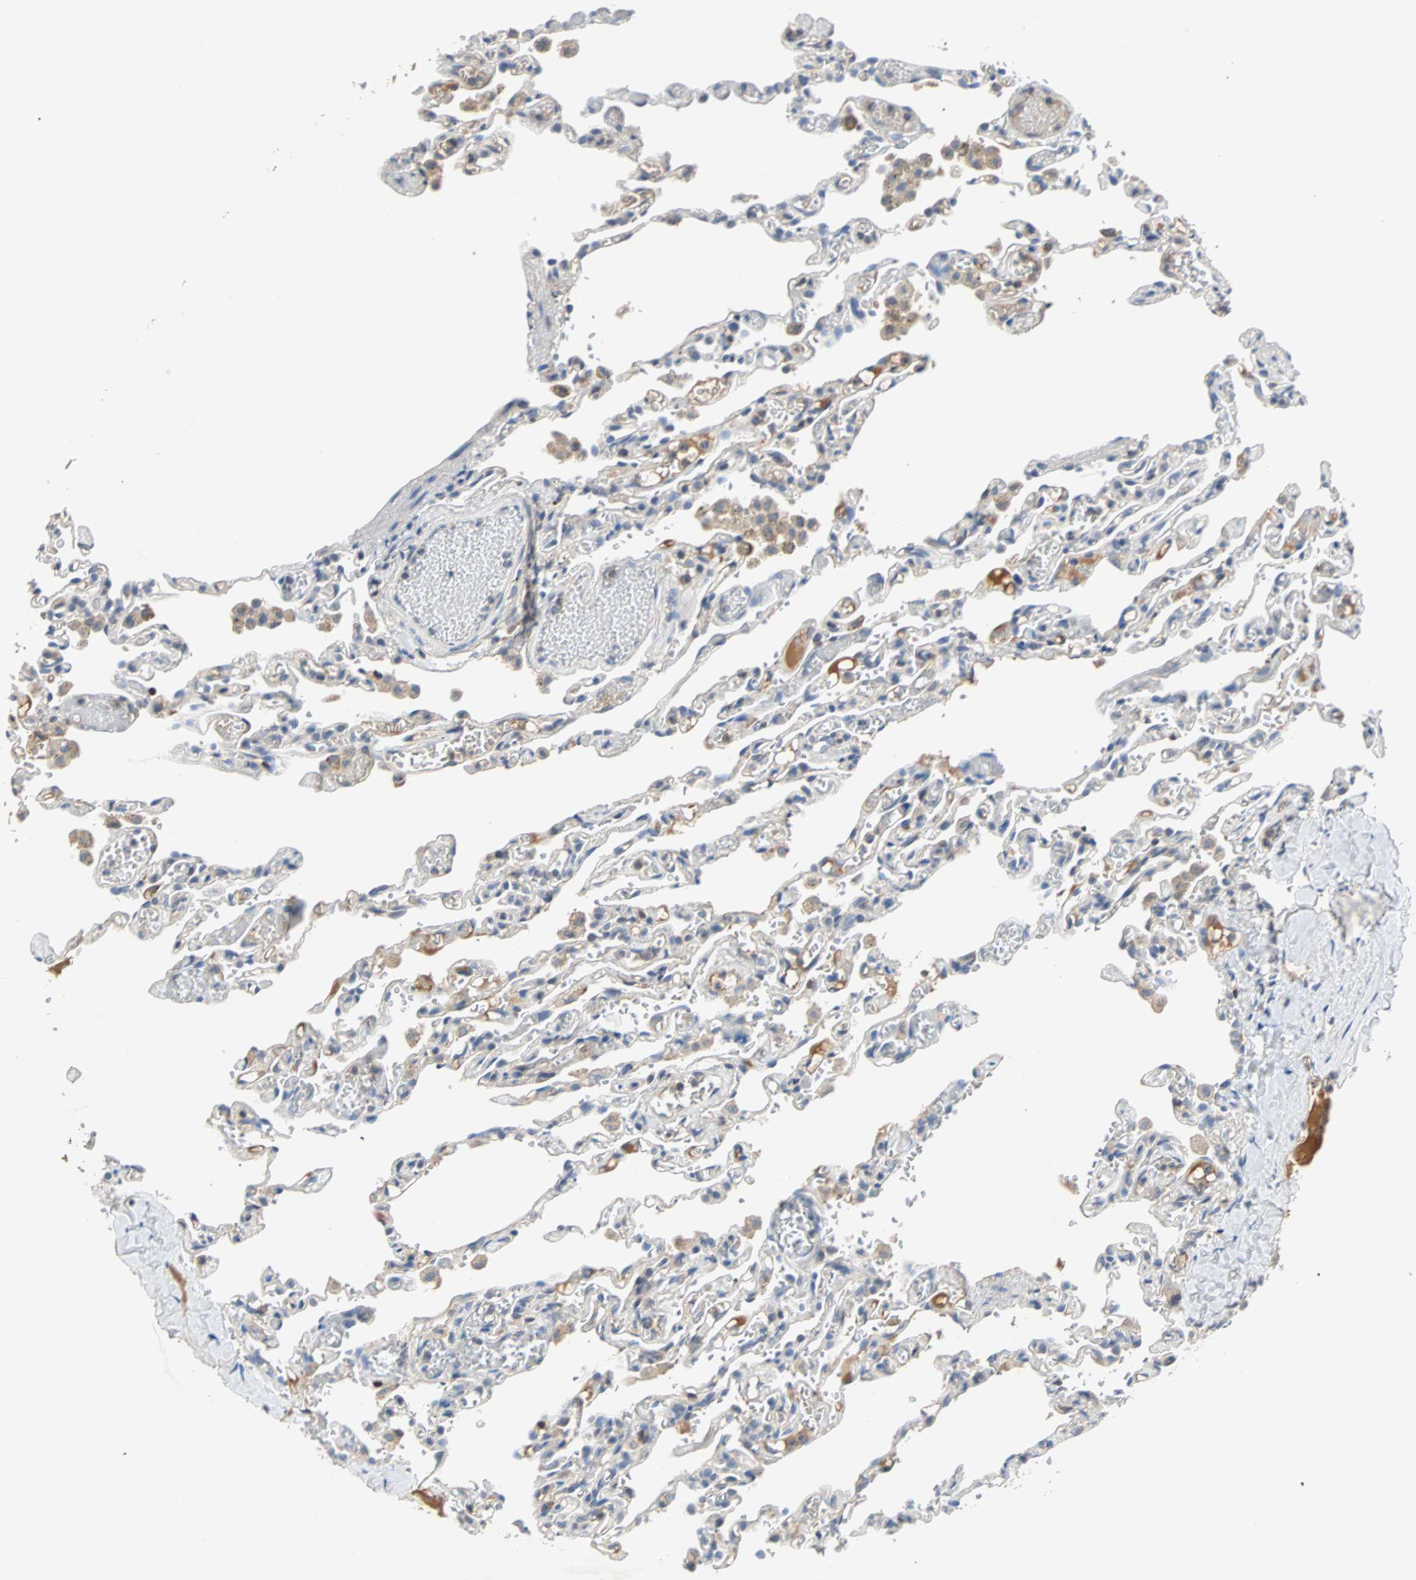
{"staining": {"intensity": "negative", "quantity": "none", "location": "none"}, "tissue": "lung", "cell_type": "Alveolar cells", "image_type": "normal", "snomed": [{"axis": "morphology", "description": "Normal tissue, NOS"}, {"axis": "topography", "description": "Lung"}], "caption": "Immunohistochemical staining of unremarkable human lung exhibits no significant positivity in alveolar cells. (DAB (3,3'-diaminobenzidine) immunohistochemistry, high magnification).", "gene": "MAP4K1", "patient": {"sex": "male", "age": 21}}